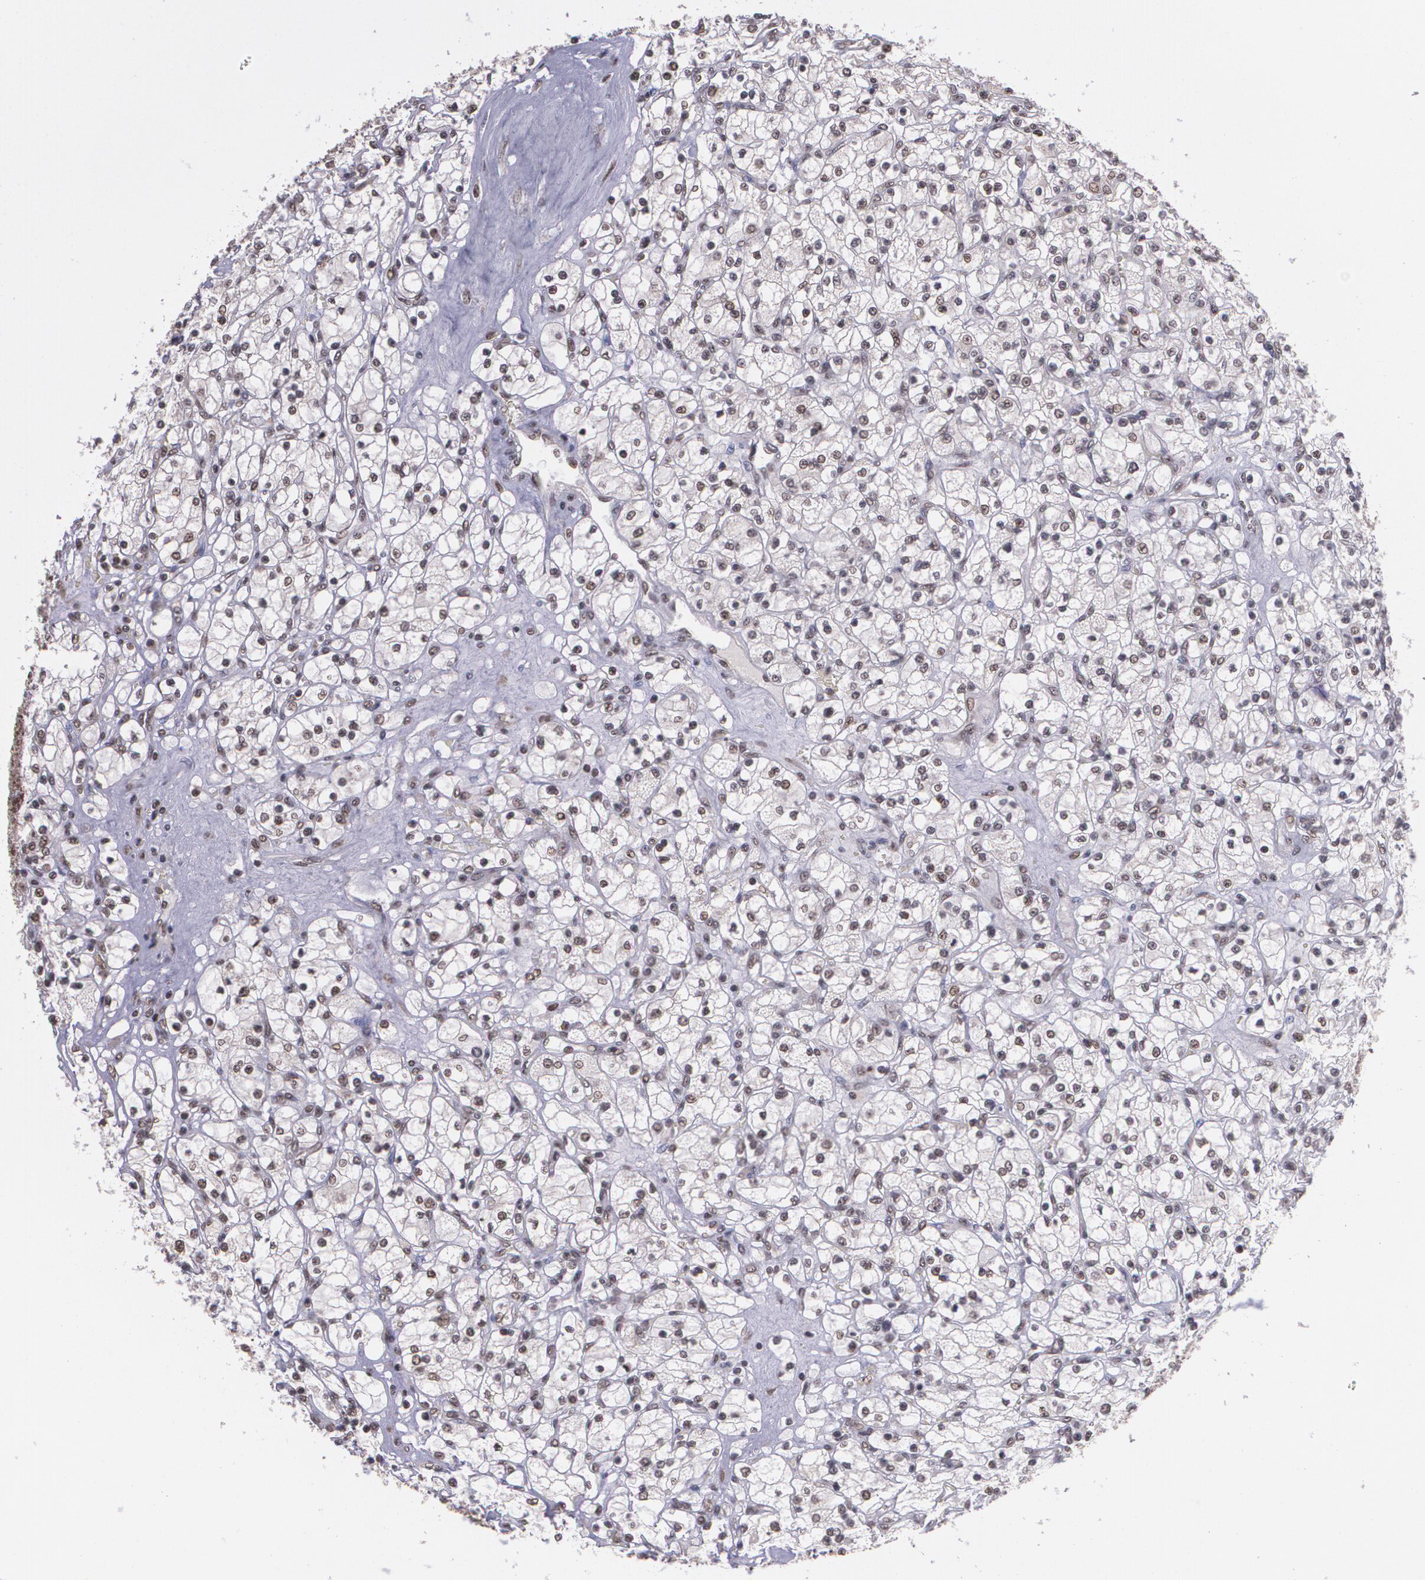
{"staining": {"intensity": "weak", "quantity": "<25%", "location": "nuclear"}, "tissue": "renal cancer", "cell_type": "Tumor cells", "image_type": "cancer", "snomed": [{"axis": "morphology", "description": "Adenocarcinoma, NOS"}, {"axis": "topography", "description": "Kidney"}], "caption": "Renal adenocarcinoma stained for a protein using IHC displays no positivity tumor cells.", "gene": "C6orf15", "patient": {"sex": "female", "age": 83}}